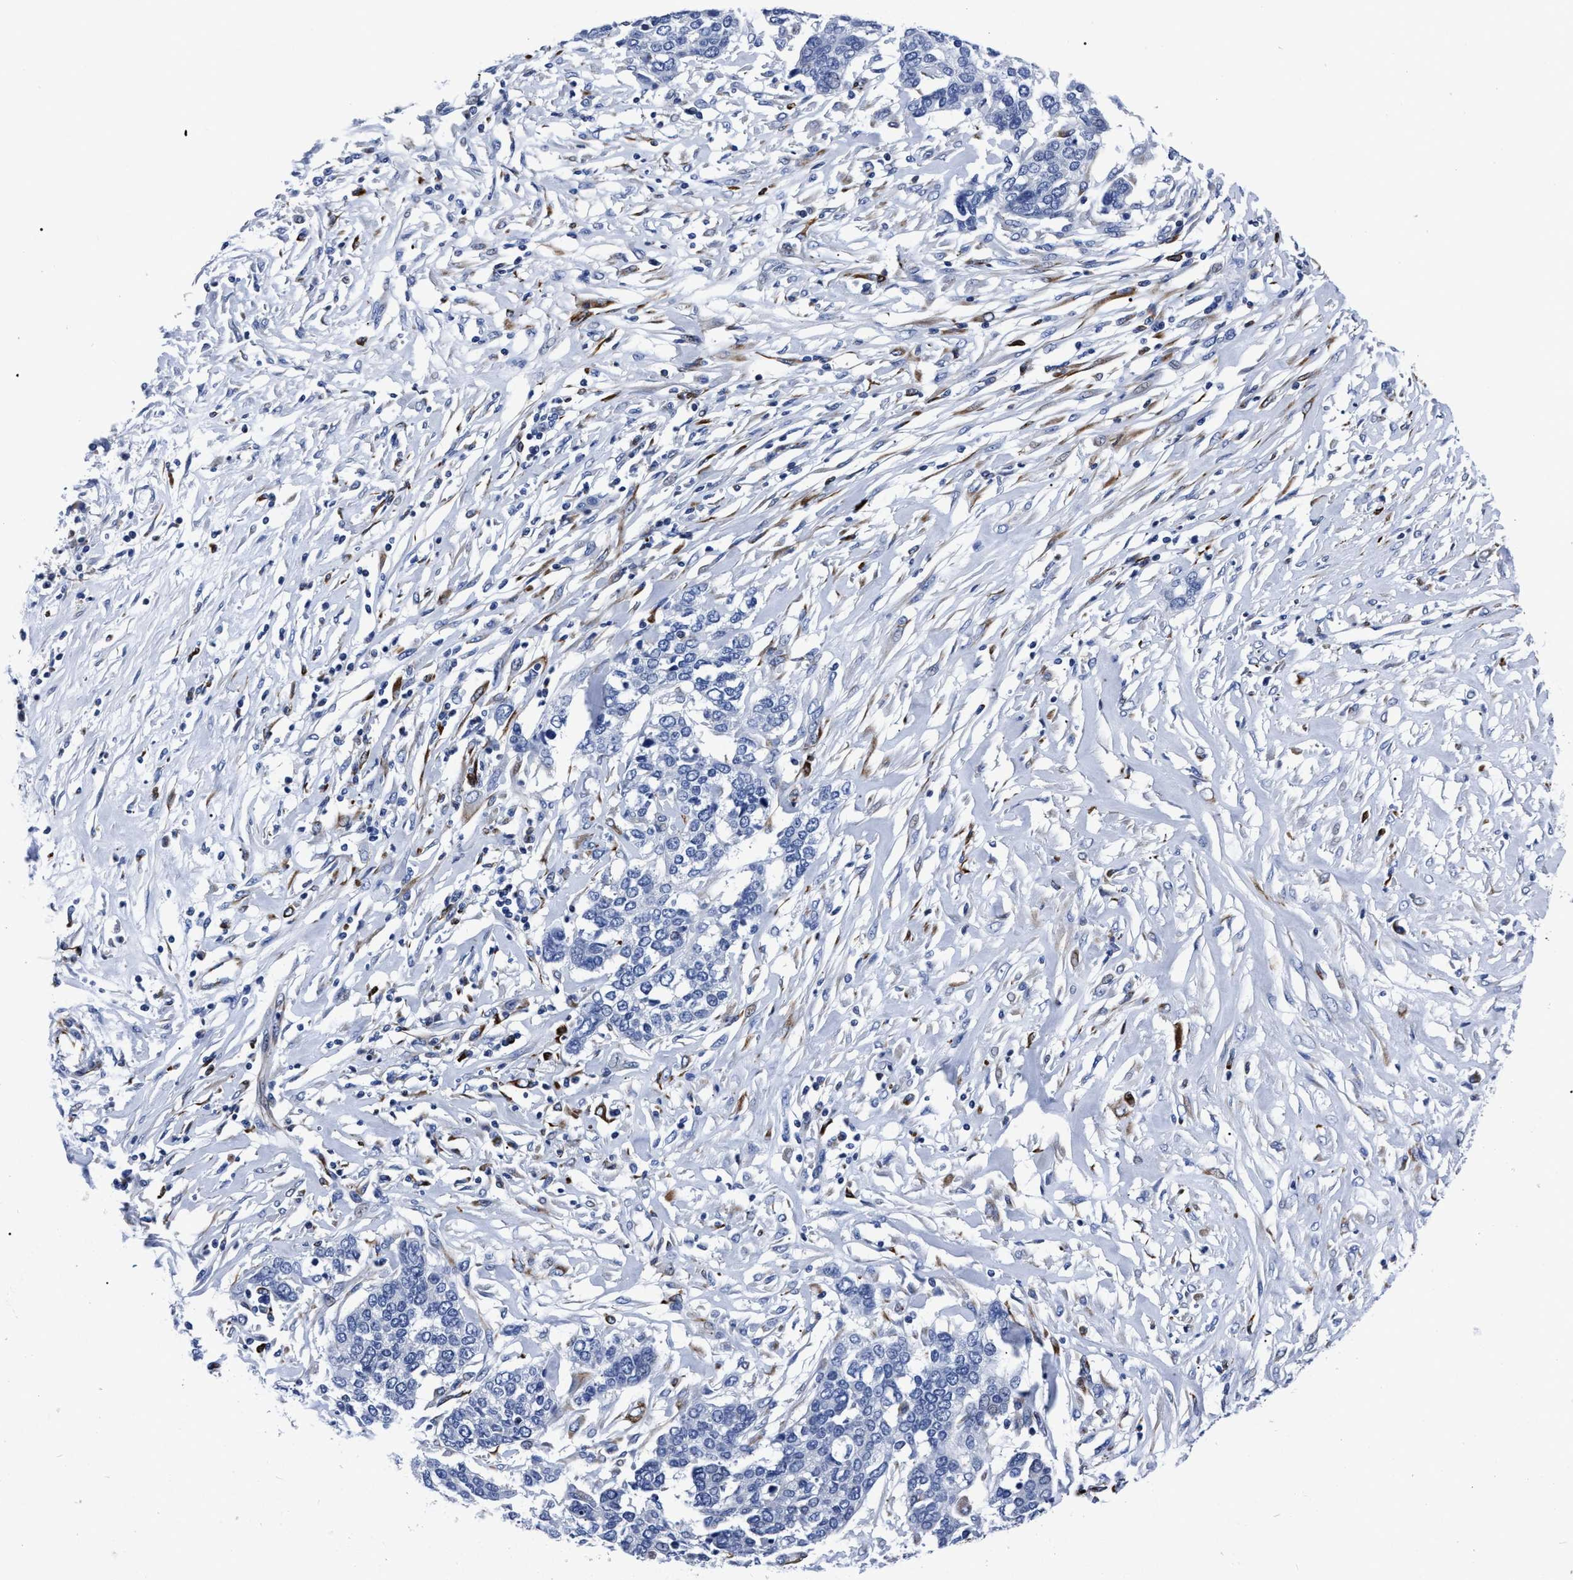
{"staining": {"intensity": "negative", "quantity": "none", "location": "none"}, "tissue": "ovarian cancer", "cell_type": "Tumor cells", "image_type": "cancer", "snomed": [{"axis": "morphology", "description": "Cystadenocarcinoma, serous, NOS"}, {"axis": "topography", "description": "Ovary"}], "caption": "Human ovarian cancer stained for a protein using immunohistochemistry (IHC) exhibits no staining in tumor cells.", "gene": "OR10G3", "patient": {"sex": "female", "age": 44}}